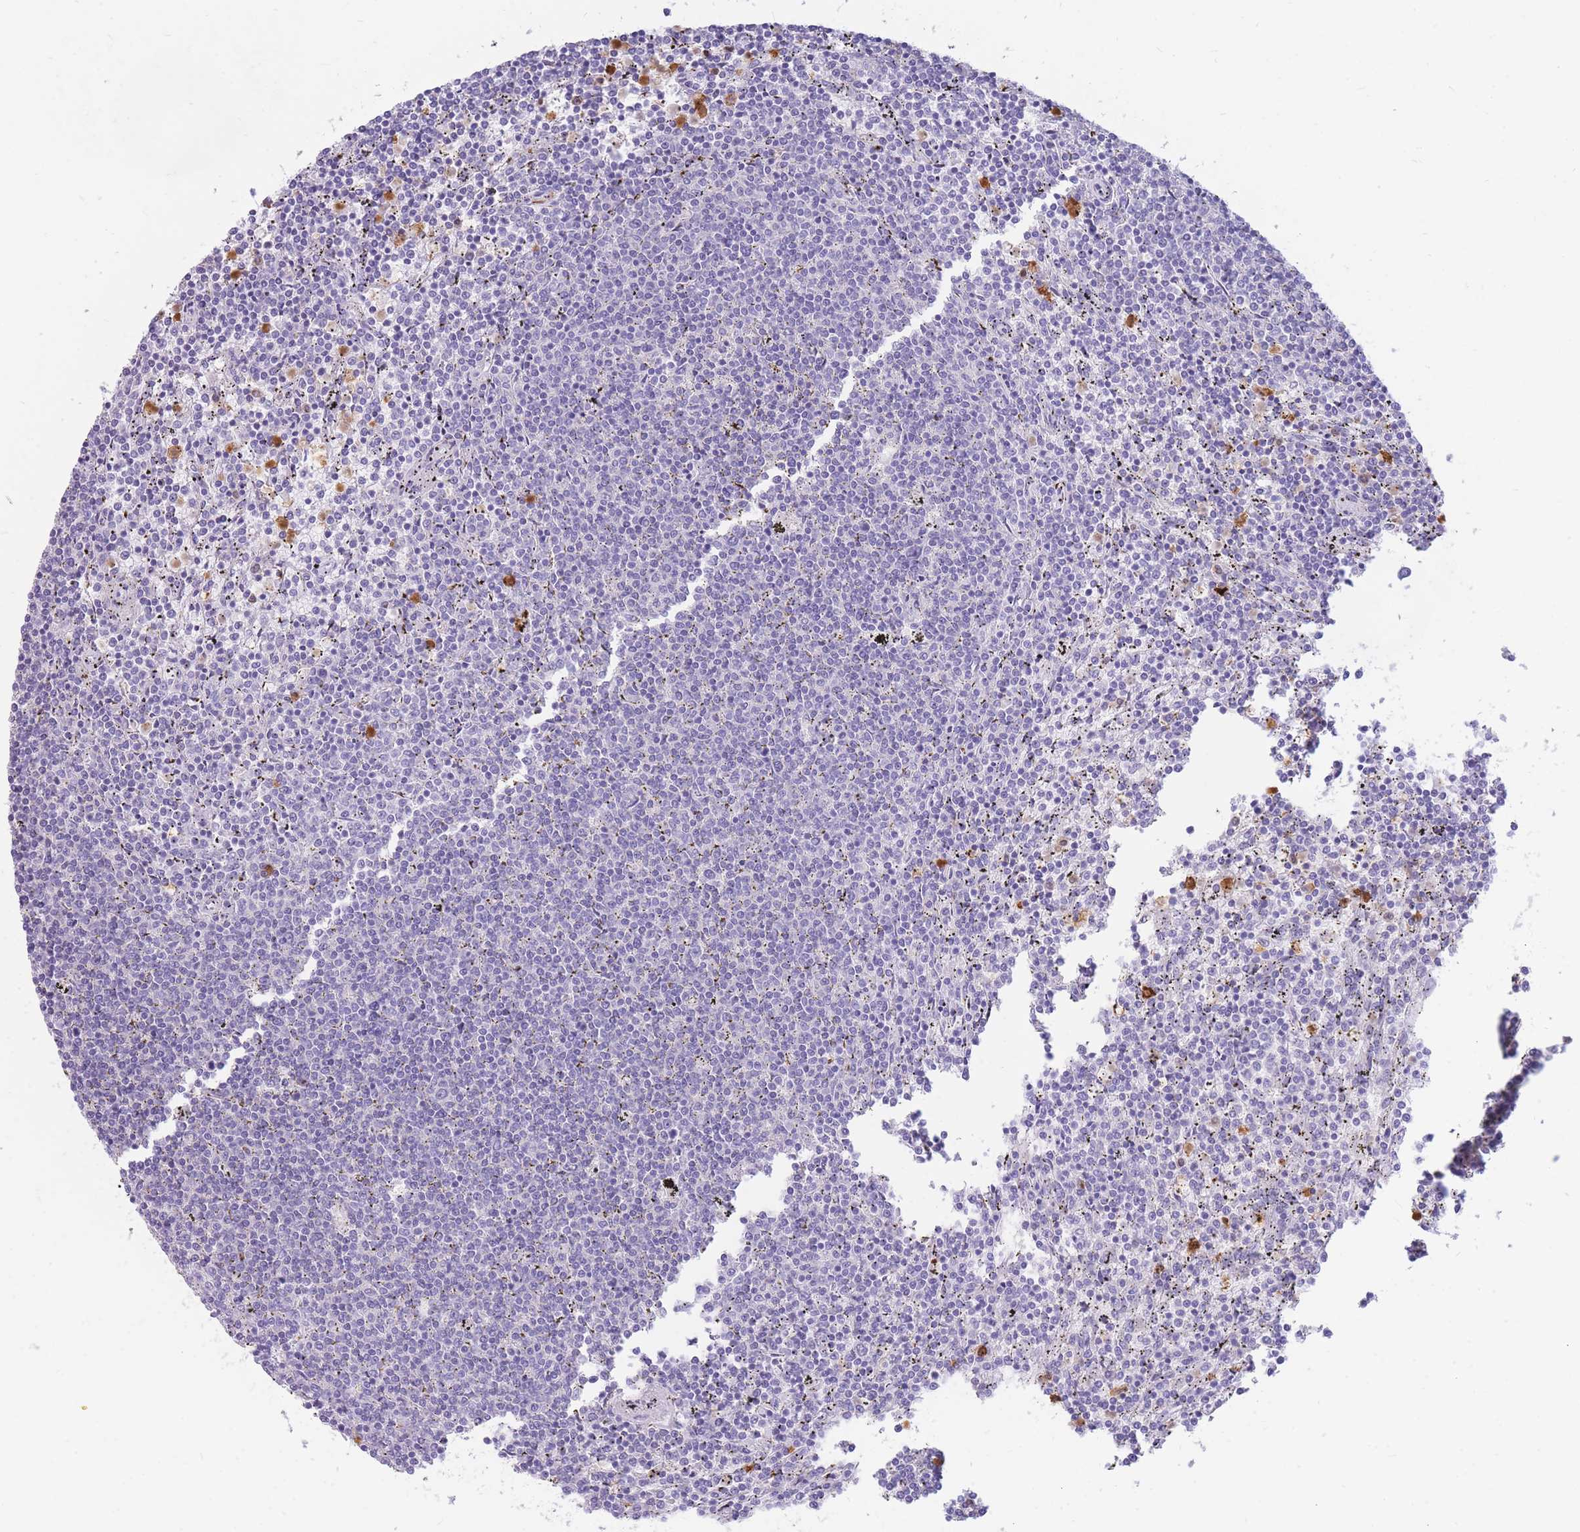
{"staining": {"intensity": "negative", "quantity": "none", "location": "none"}, "tissue": "lymphoma", "cell_type": "Tumor cells", "image_type": "cancer", "snomed": [{"axis": "morphology", "description": "Malignant lymphoma, non-Hodgkin's type, Low grade"}, {"axis": "topography", "description": "Spleen"}], "caption": "A high-resolution micrograph shows immunohistochemistry (IHC) staining of malignant lymphoma, non-Hodgkin's type (low-grade), which reveals no significant staining in tumor cells. Nuclei are stained in blue.", "gene": "TPSAB1", "patient": {"sex": "female", "age": 50}}